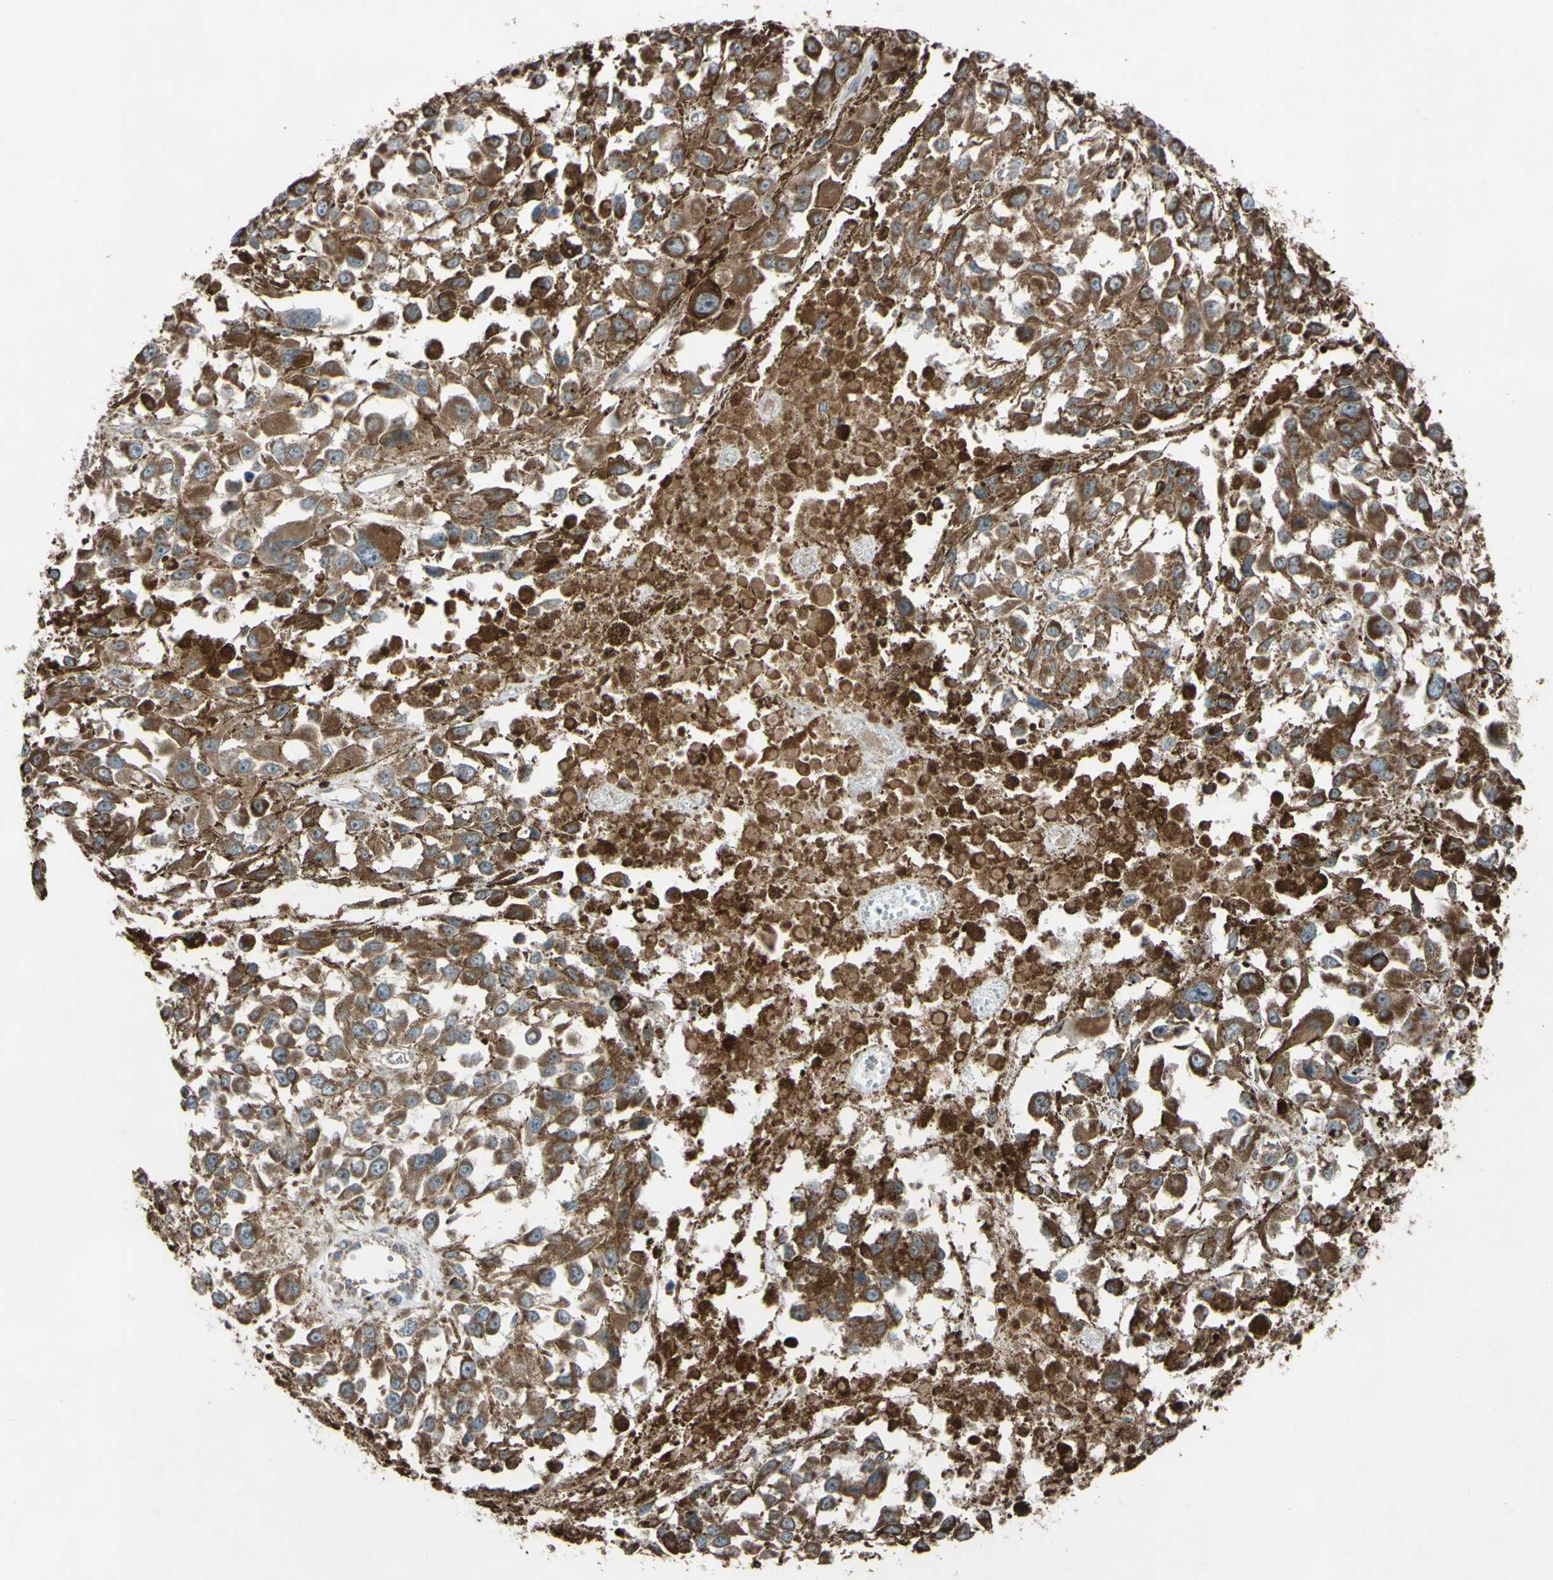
{"staining": {"intensity": "moderate", "quantity": ">75%", "location": "cytoplasmic/membranous"}, "tissue": "melanoma", "cell_type": "Tumor cells", "image_type": "cancer", "snomed": [{"axis": "morphology", "description": "Malignant melanoma, Metastatic site"}, {"axis": "topography", "description": "Lymph node"}], "caption": "Melanoma tissue exhibits moderate cytoplasmic/membranous expression in about >75% of tumor cells, visualized by immunohistochemistry.", "gene": "ACOT8", "patient": {"sex": "male", "age": 59}}